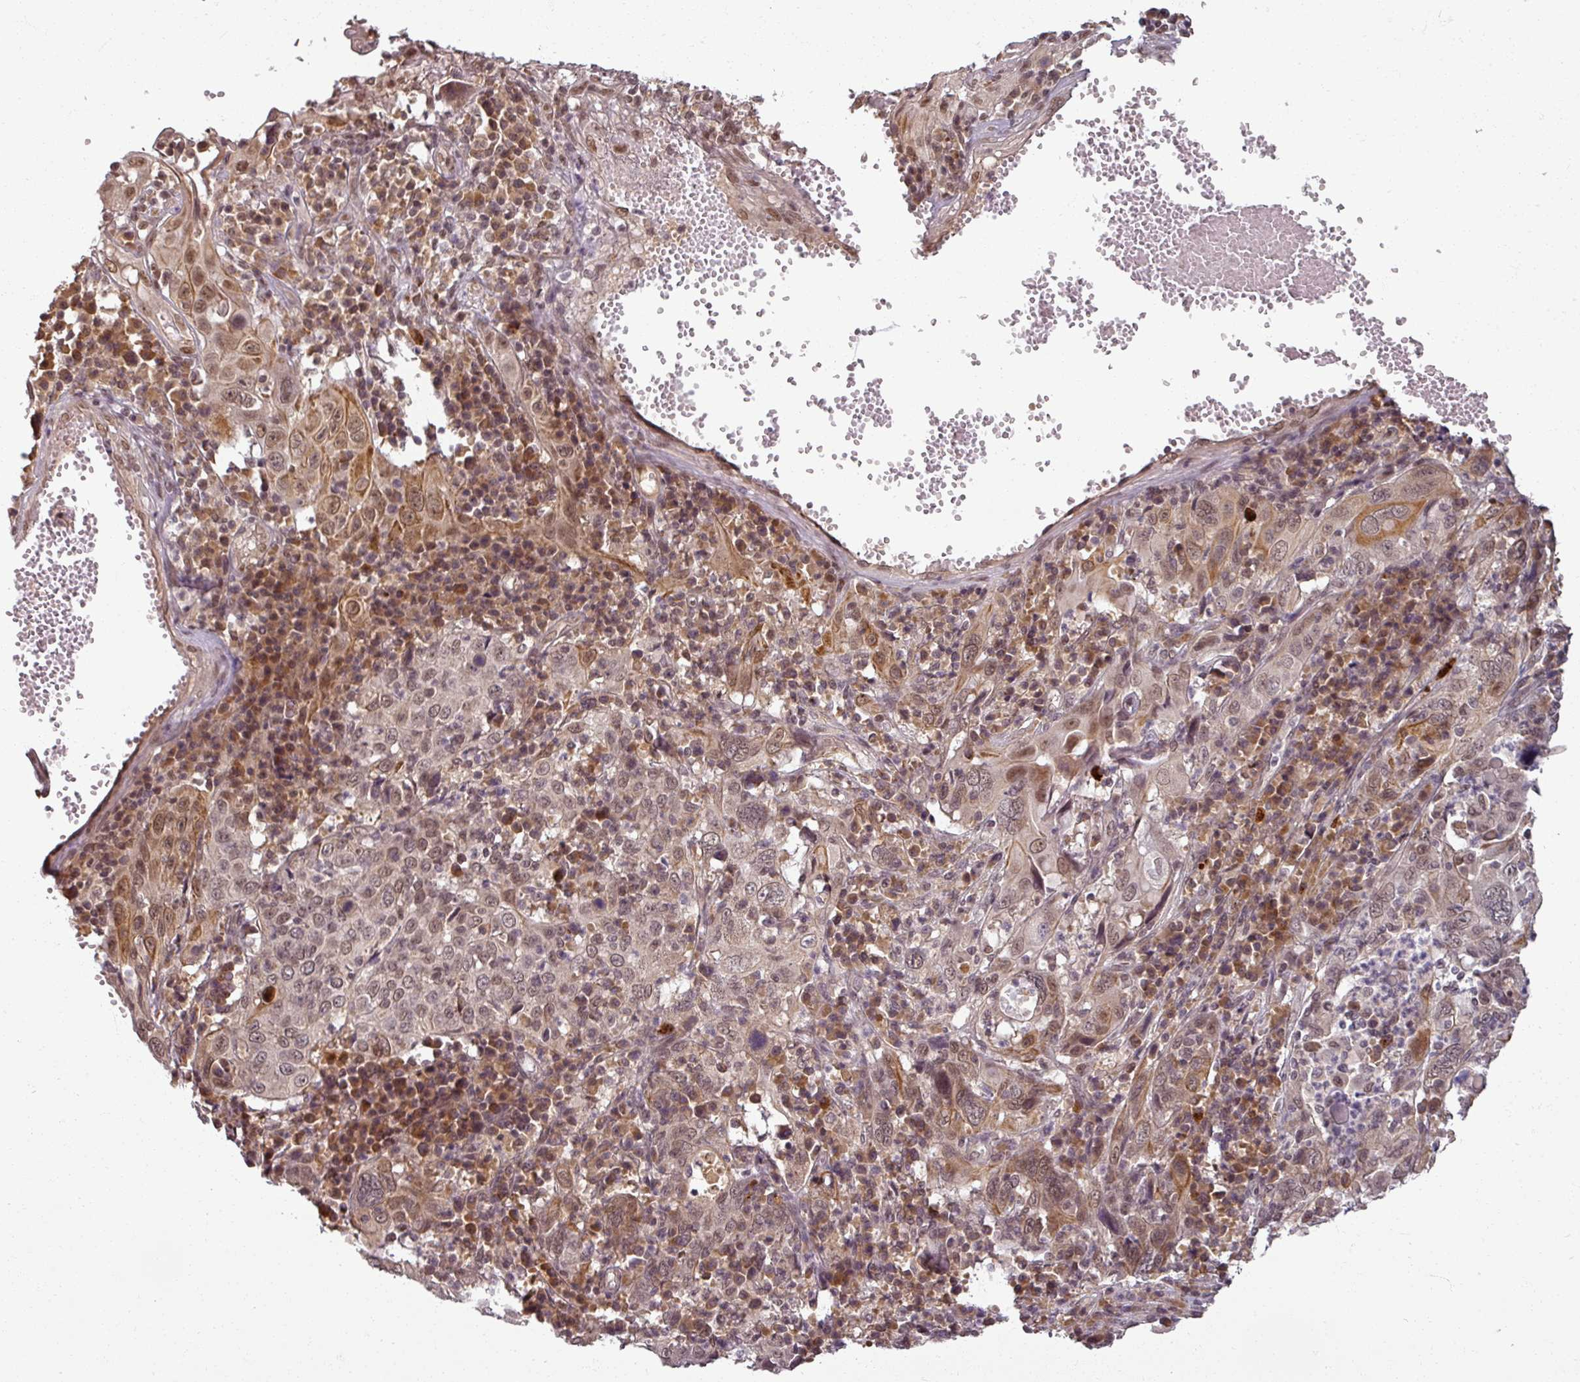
{"staining": {"intensity": "moderate", "quantity": "<25%", "location": "nuclear"}, "tissue": "cervical cancer", "cell_type": "Tumor cells", "image_type": "cancer", "snomed": [{"axis": "morphology", "description": "Squamous cell carcinoma, NOS"}, {"axis": "topography", "description": "Cervix"}], "caption": "This photomicrograph reveals squamous cell carcinoma (cervical) stained with IHC to label a protein in brown. The nuclear of tumor cells show moderate positivity for the protein. Nuclei are counter-stained blue.", "gene": "POLR2G", "patient": {"sex": "female", "age": 46}}